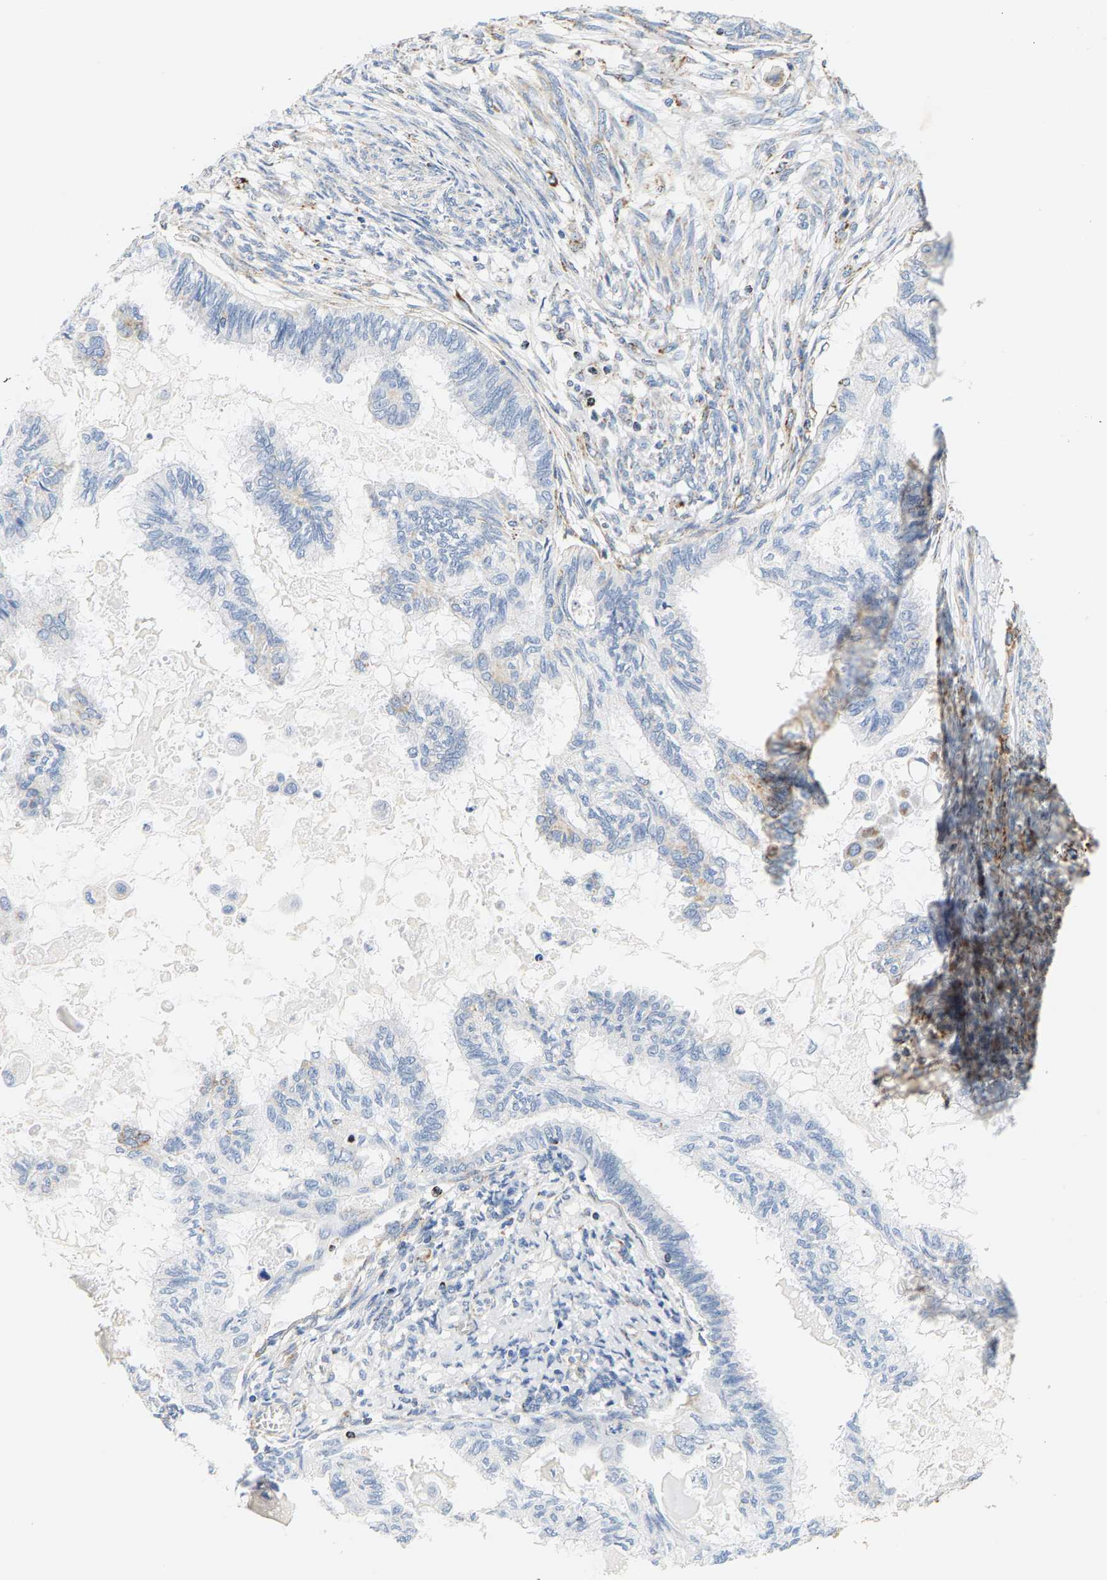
{"staining": {"intensity": "negative", "quantity": "none", "location": "none"}, "tissue": "cervical cancer", "cell_type": "Tumor cells", "image_type": "cancer", "snomed": [{"axis": "morphology", "description": "Normal tissue, NOS"}, {"axis": "morphology", "description": "Adenocarcinoma, NOS"}, {"axis": "topography", "description": "Cervix"}, {"axis": "topography", "description": "Endometrium"}], "caption": "DAB immunohistochemical staining of cervical cancer reveals no significant expression in tumor cells. (DAB immunohistochemistry with hematoxylin counter stain).", "gene": "SHMT2", "patient": {"sex": "female", "age": 86}}